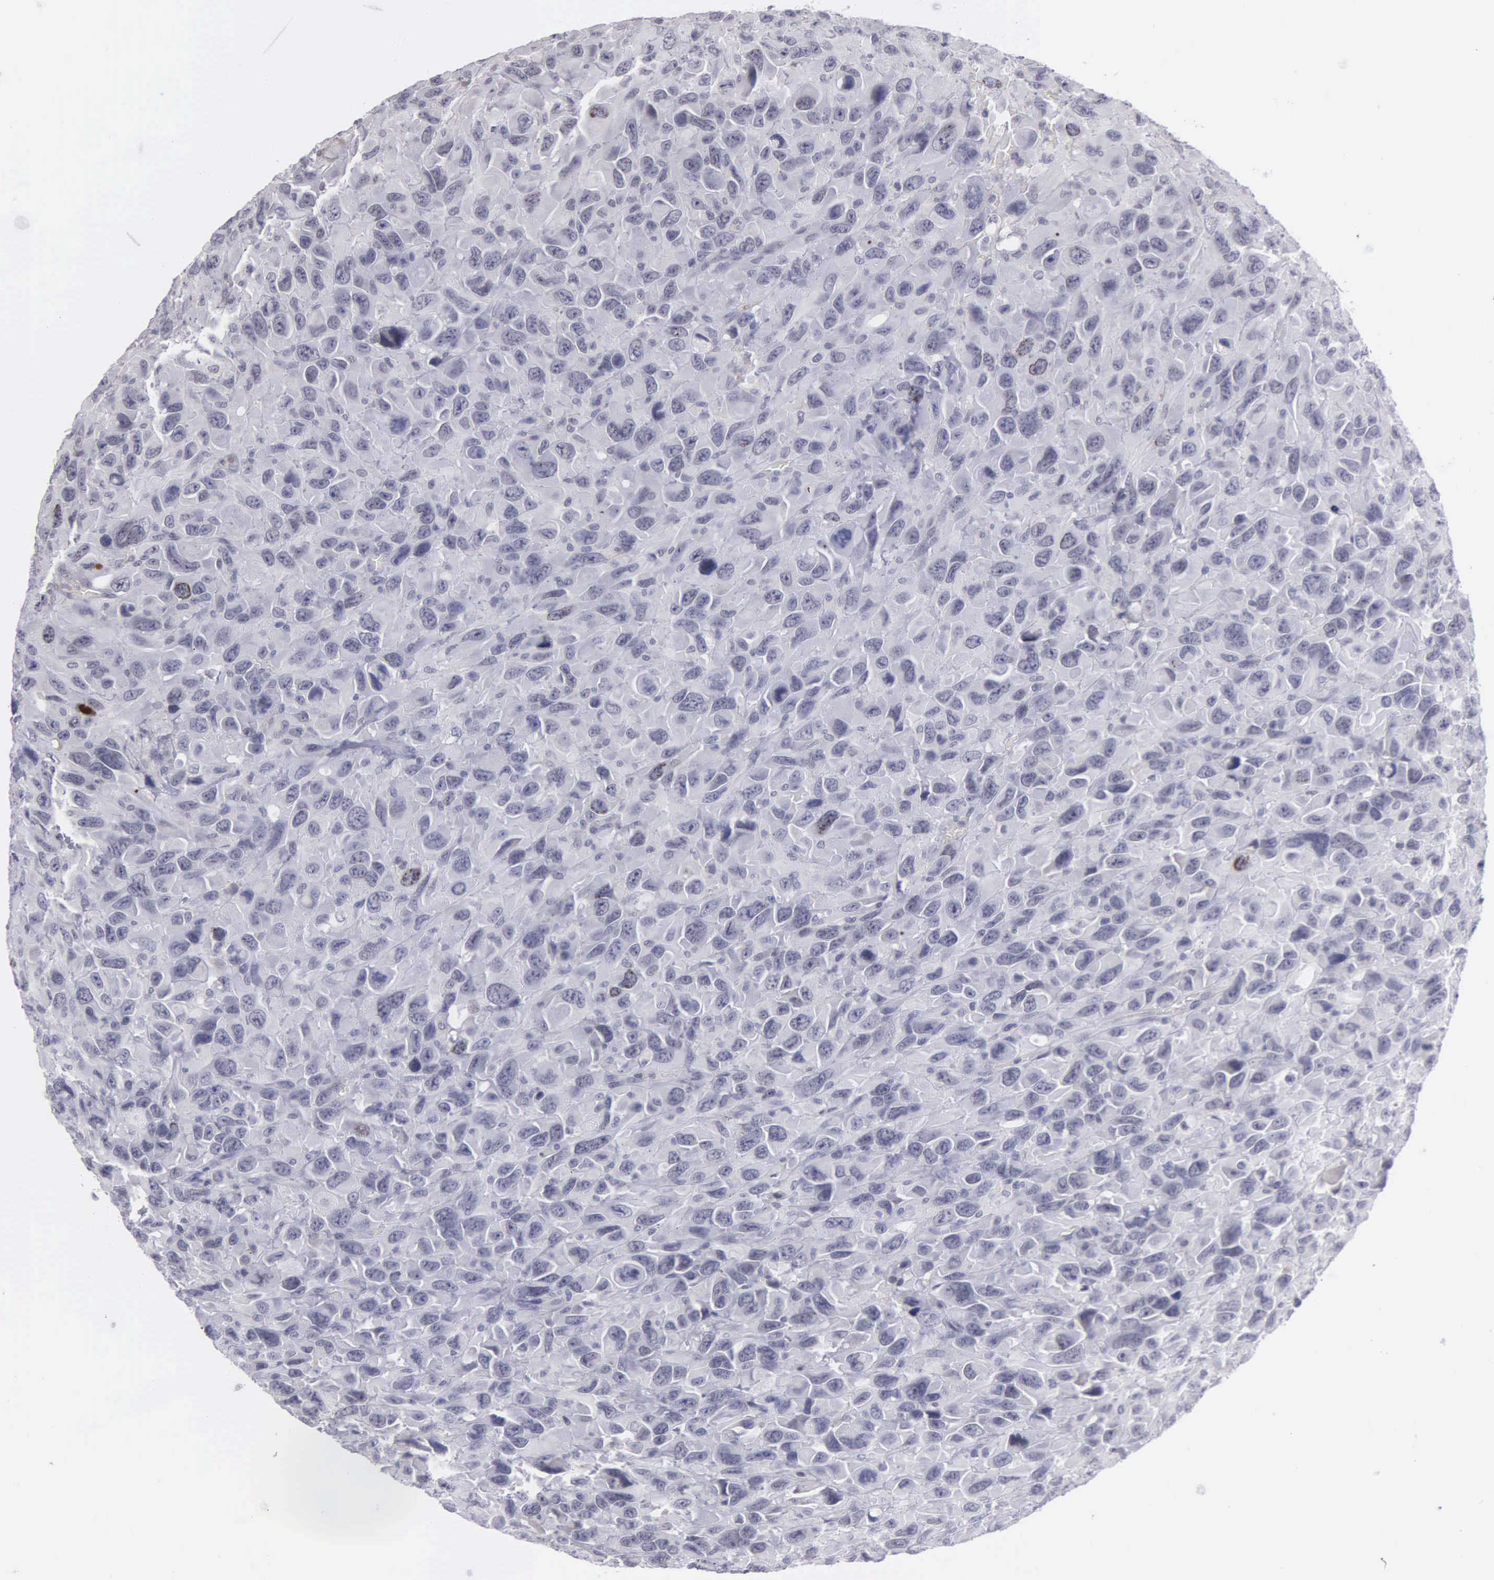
{"staining": {"intensity": "negative", "quantity": "none", "location": "none"}, "tissue": "renal cancer", "cell_type": "Tumor cells", "image_type": "cancer", "snomed": [{"axis": "morphology", "description": "Adenocarcinoma, NOS"}, {"axis": "topography", "description": "Kidney"}], "caption": "Tumor cells are negative for brown protein staining in renal adenocarcinoma.", "gene": "BRD1", "patient": {"sex": "male", "age": 79}}